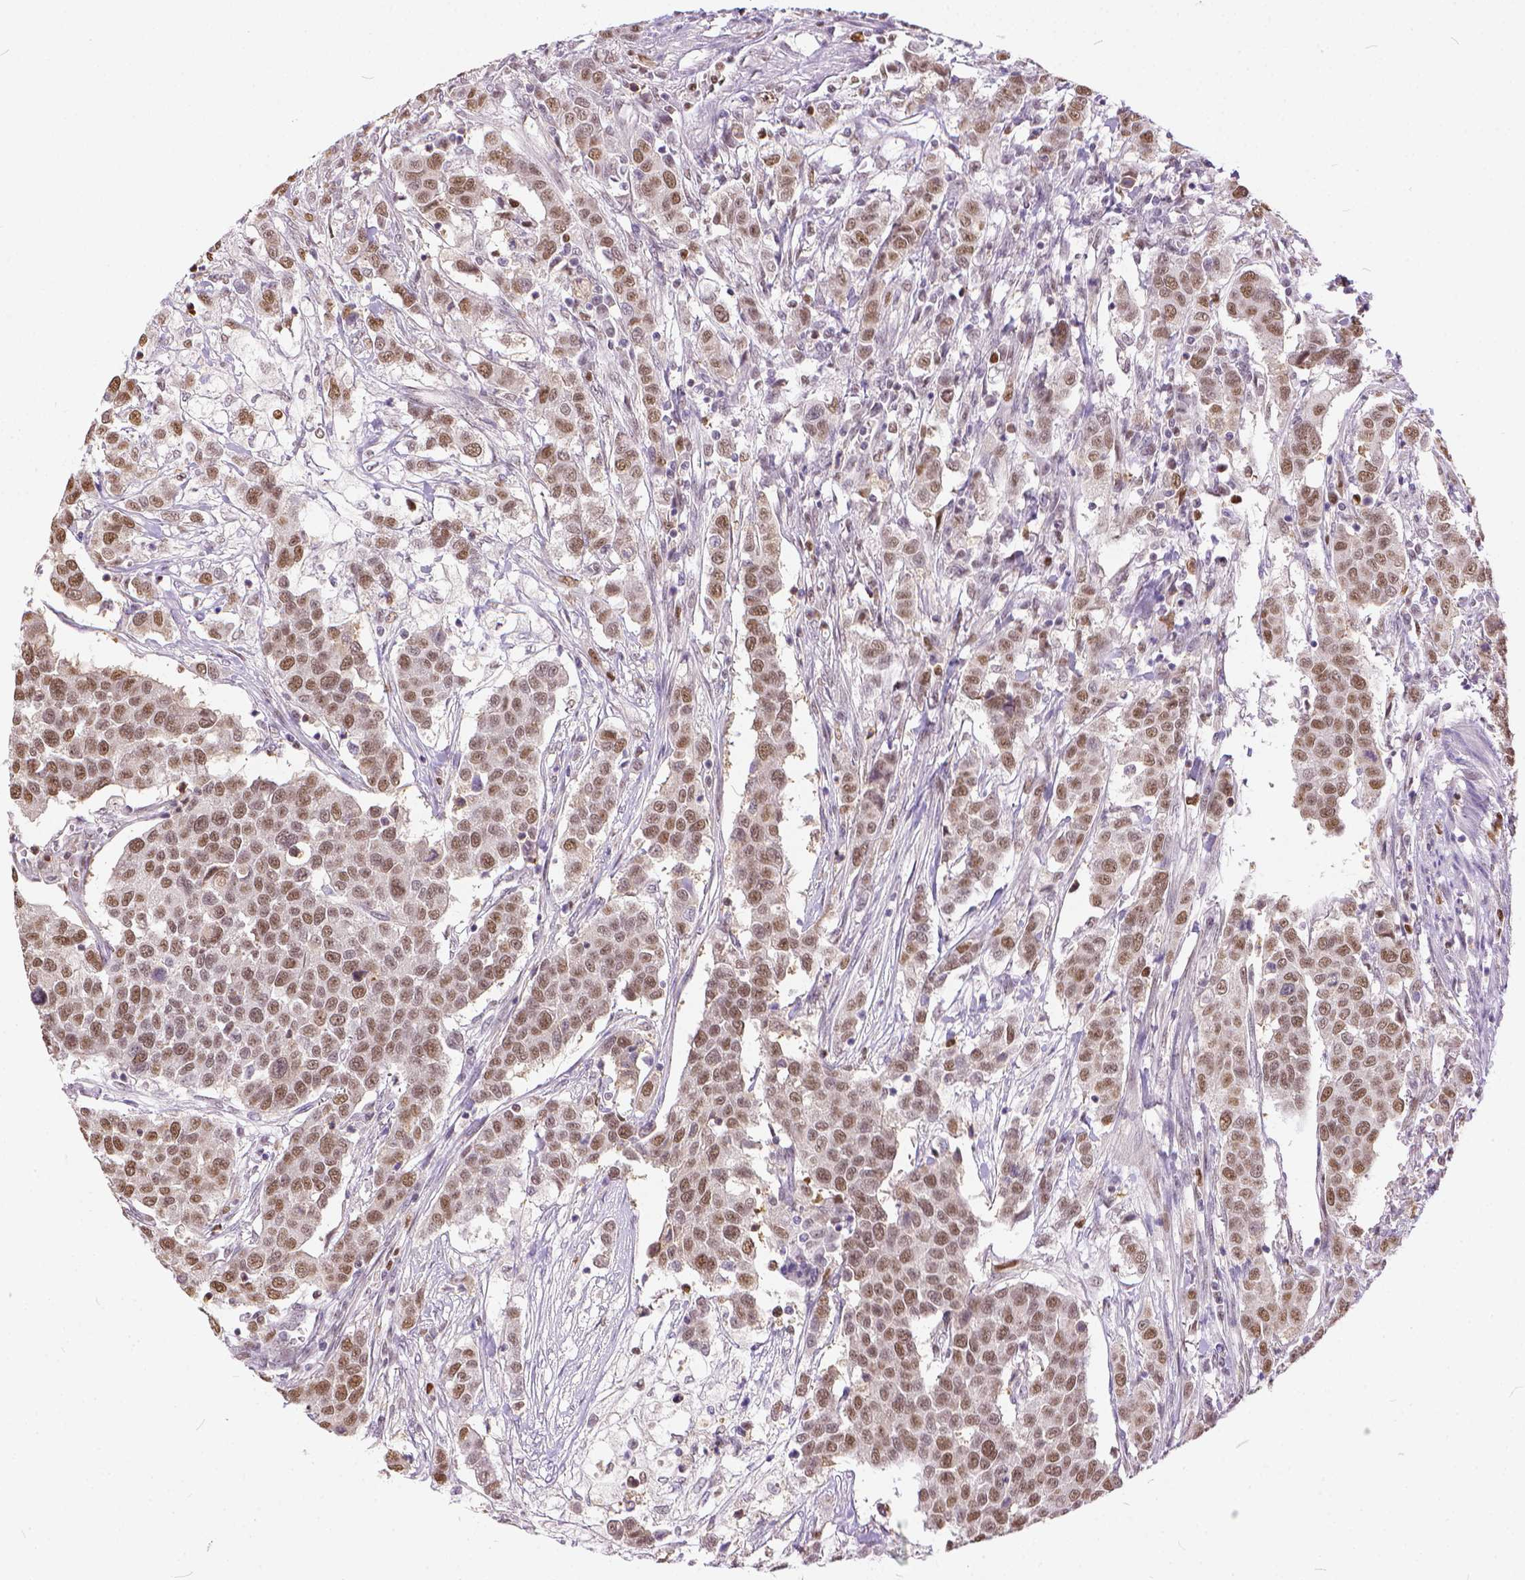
{"staining": {"intensity": "moderate", "quantity": ">75%", "location": "nuclear"}, "tissue": "urothelial cancer", "cell_type": "Tumor cells", "image_type": "cancer", "snomed": [{"axis": "morphology", "description": "Urothelial carcinoma, High grade"}, {"axis": "topography", "description": "Urinary bladder"}], "caption": "High-magnification brightfield microscopy of high-grade urothelial carcinoma stained with DAB (3,3'-diaminobenzidine) (brown) and counterstained with hematoxylin (blue). tumor cells exhibit moderate nuclear expression is appreciated in about>75% of cells.", "gene": "ERCC1", "patient": {"sex": "female", "age": 58}}